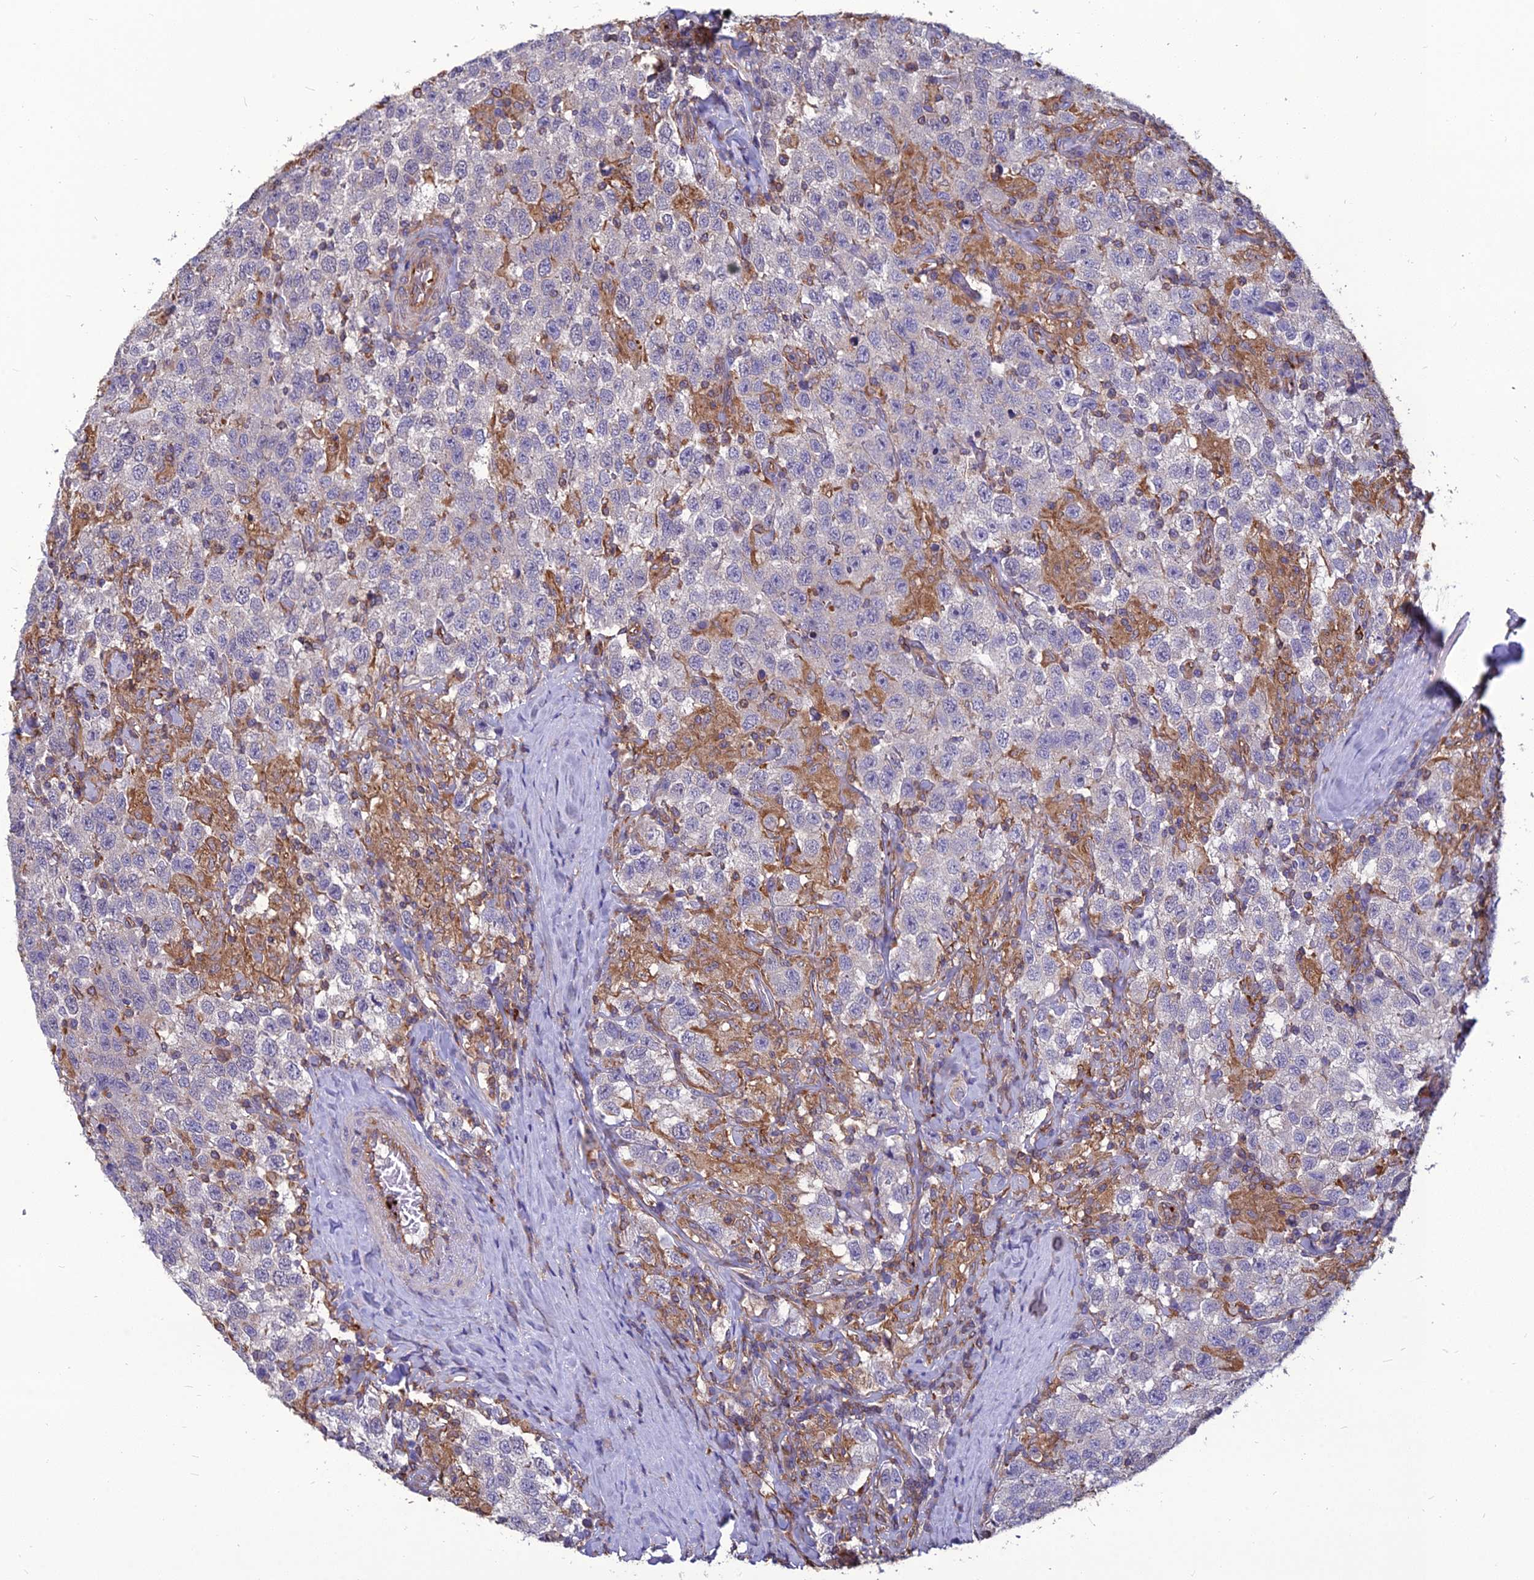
{"staining": {"intensity": "negative", "quantity": "none", "location": "none"}, "tissue": "testis cancer", "cell_type": "Tumor cells", "image_type": "cancer", "snomed": [{"axis": "morphology", "description": "Seminoma, NOS"}, {"axis": "topography", "description": "Testis"}], "caption": "High magnification brightfield microscopy of testis cancer (seminoma) stained with DAB (brown) and counterstained with hematoxylin (blue): tumor cells show no significant expression.", "gene": "PSMD11", "patient": {"sex": "male", "age": 41}}